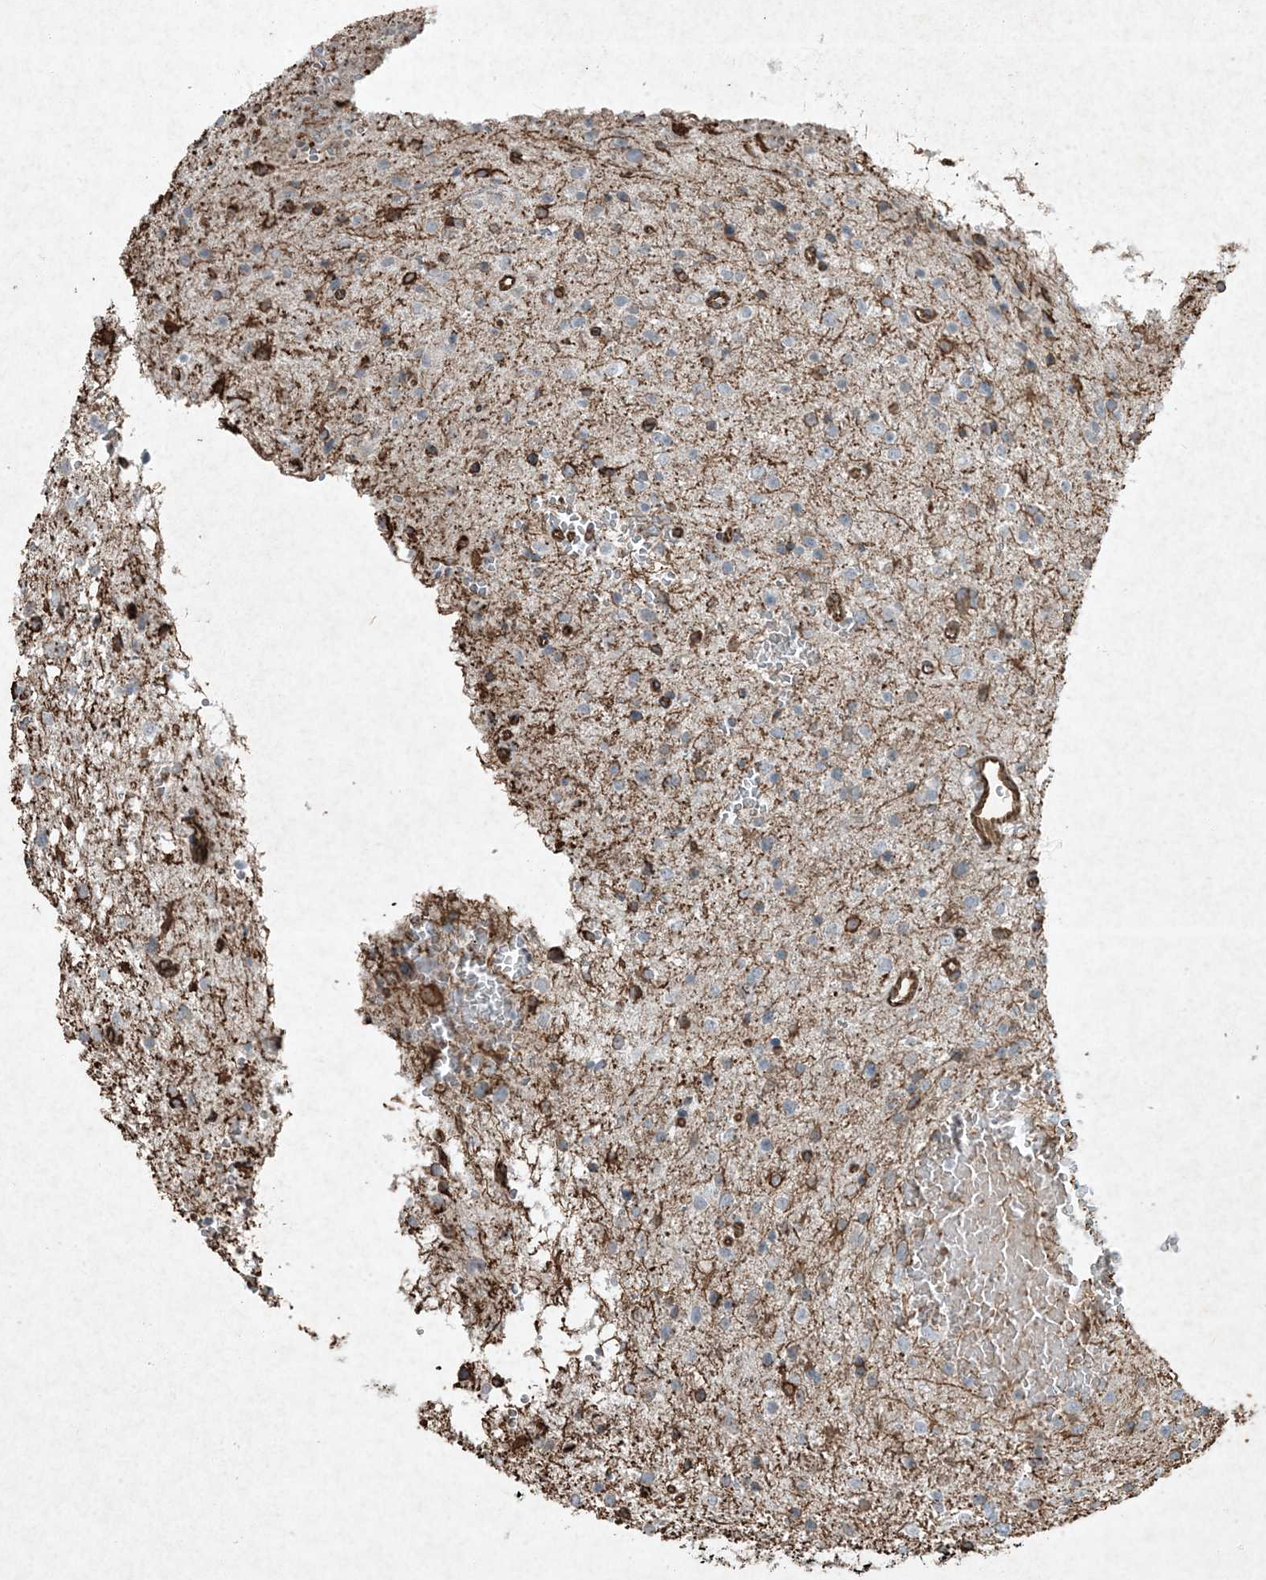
{"staining": {"intensity": "negative", "quantity": "none", "location": "none"}, "tissue": "glioma", "cell_type": "Tumor cells", "image_type": "cancer", "snomed": [{"axis": "morphology", "description": "Glioma, malignant, Low grade"}, {"axis": "topography", "description": "Brain"}], "caption": "Tumor cells show no significant positivity in low-grade glioma (malignant).", "gene": "RYK", "patient": {"sex": "female", "age": 37}}